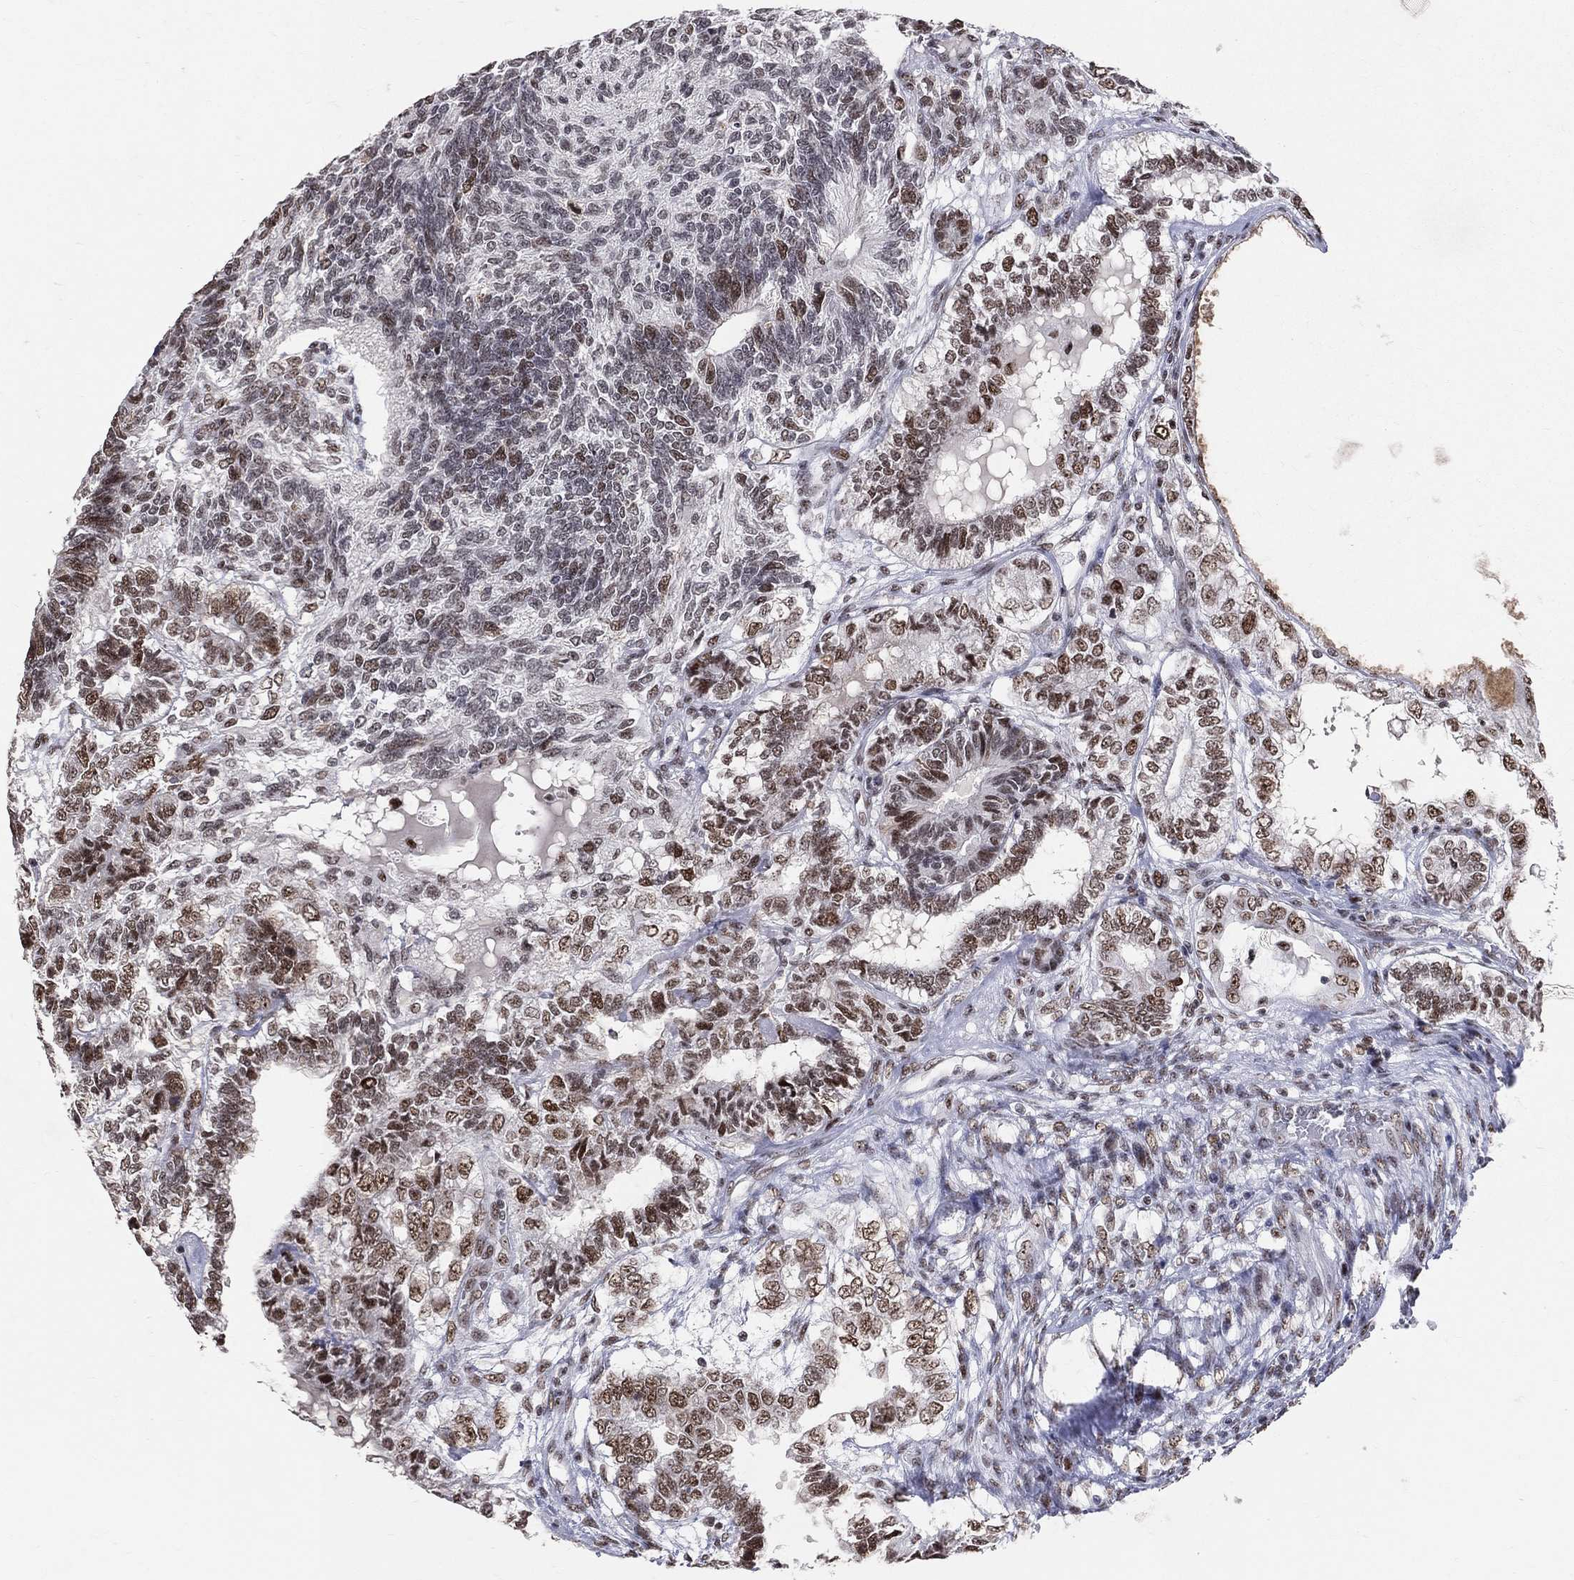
{"staining": {"intensity": "strong", "quantity": ">75%", "location": "nuclear"}, "tissue": "testis cancer", "cell_type": "Tumor cells", "image_type": "cancer", "snomed": [{"axis": "morphology", "description": "Seminoma, NOS"}, {"axis": "morphology", "description": "Carcinoma, Embryonal, NOS"}, {"axis": "topography", "description": "Testis"}], "caption": "Human testis seminoma stained with a brown dye shows strong nuclear positive staining in about >75% of tumor cells.", "gene": "CDK7", "patient": {"sex": "male", "age": 41}}